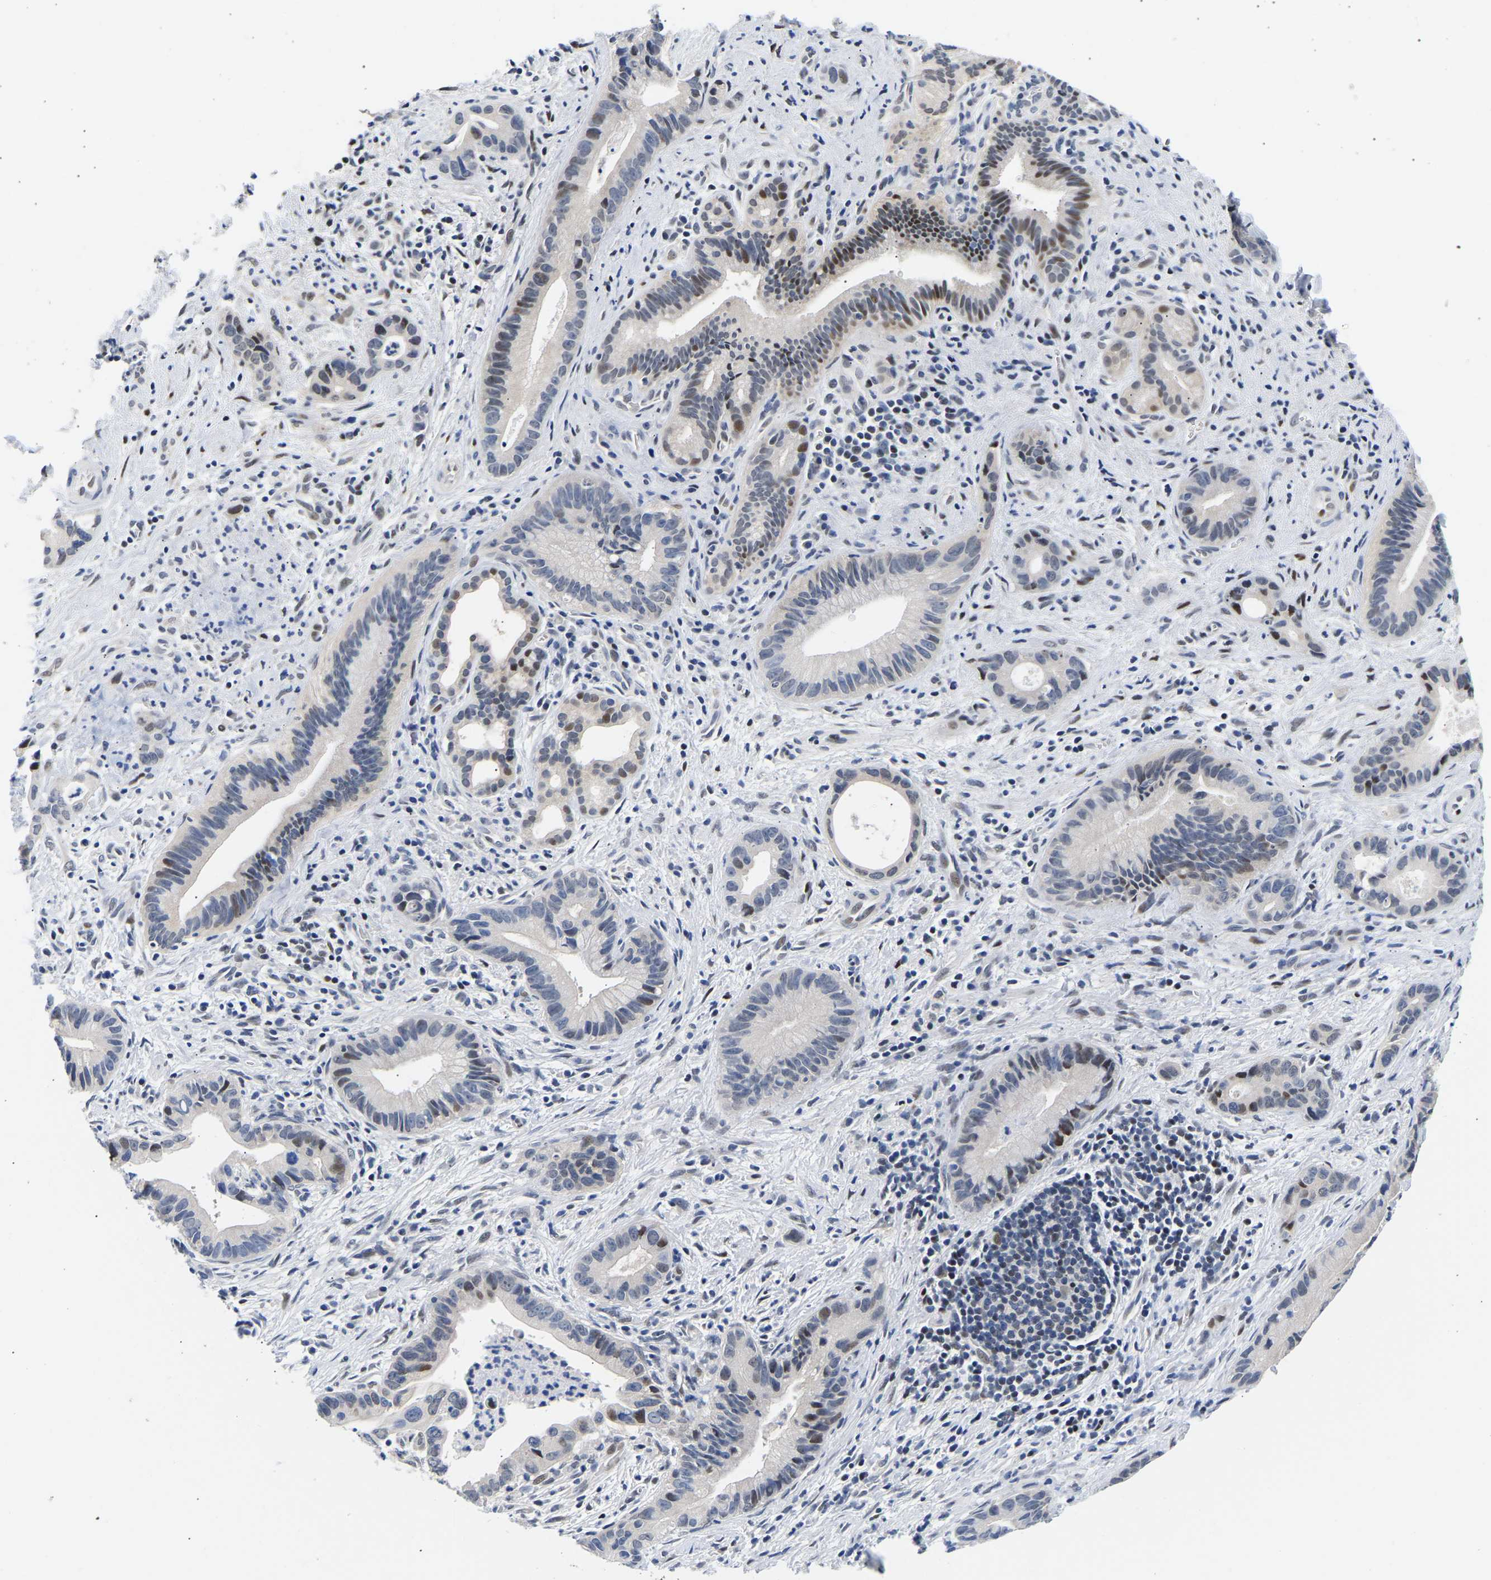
{"staining": {"intensity": "moderate", "quantity": "<25%", "location": "nuclear"}, "tissue": "liver cancer", "cell_type": "Tumor cells", "image_type": "cancer", "snomed": [{"axis": "morphology", "description": "Cholangiocarcinoma"}, {"axis": "topography", "description": "Liver"}], "caption": "Brown immunohistochemical staining in liver cancer shows moderate nuclear positivity in approximately <25% of tumor cells.", "gene": "PTRHD1", "patient": {"sex": "female", "age": 55}}